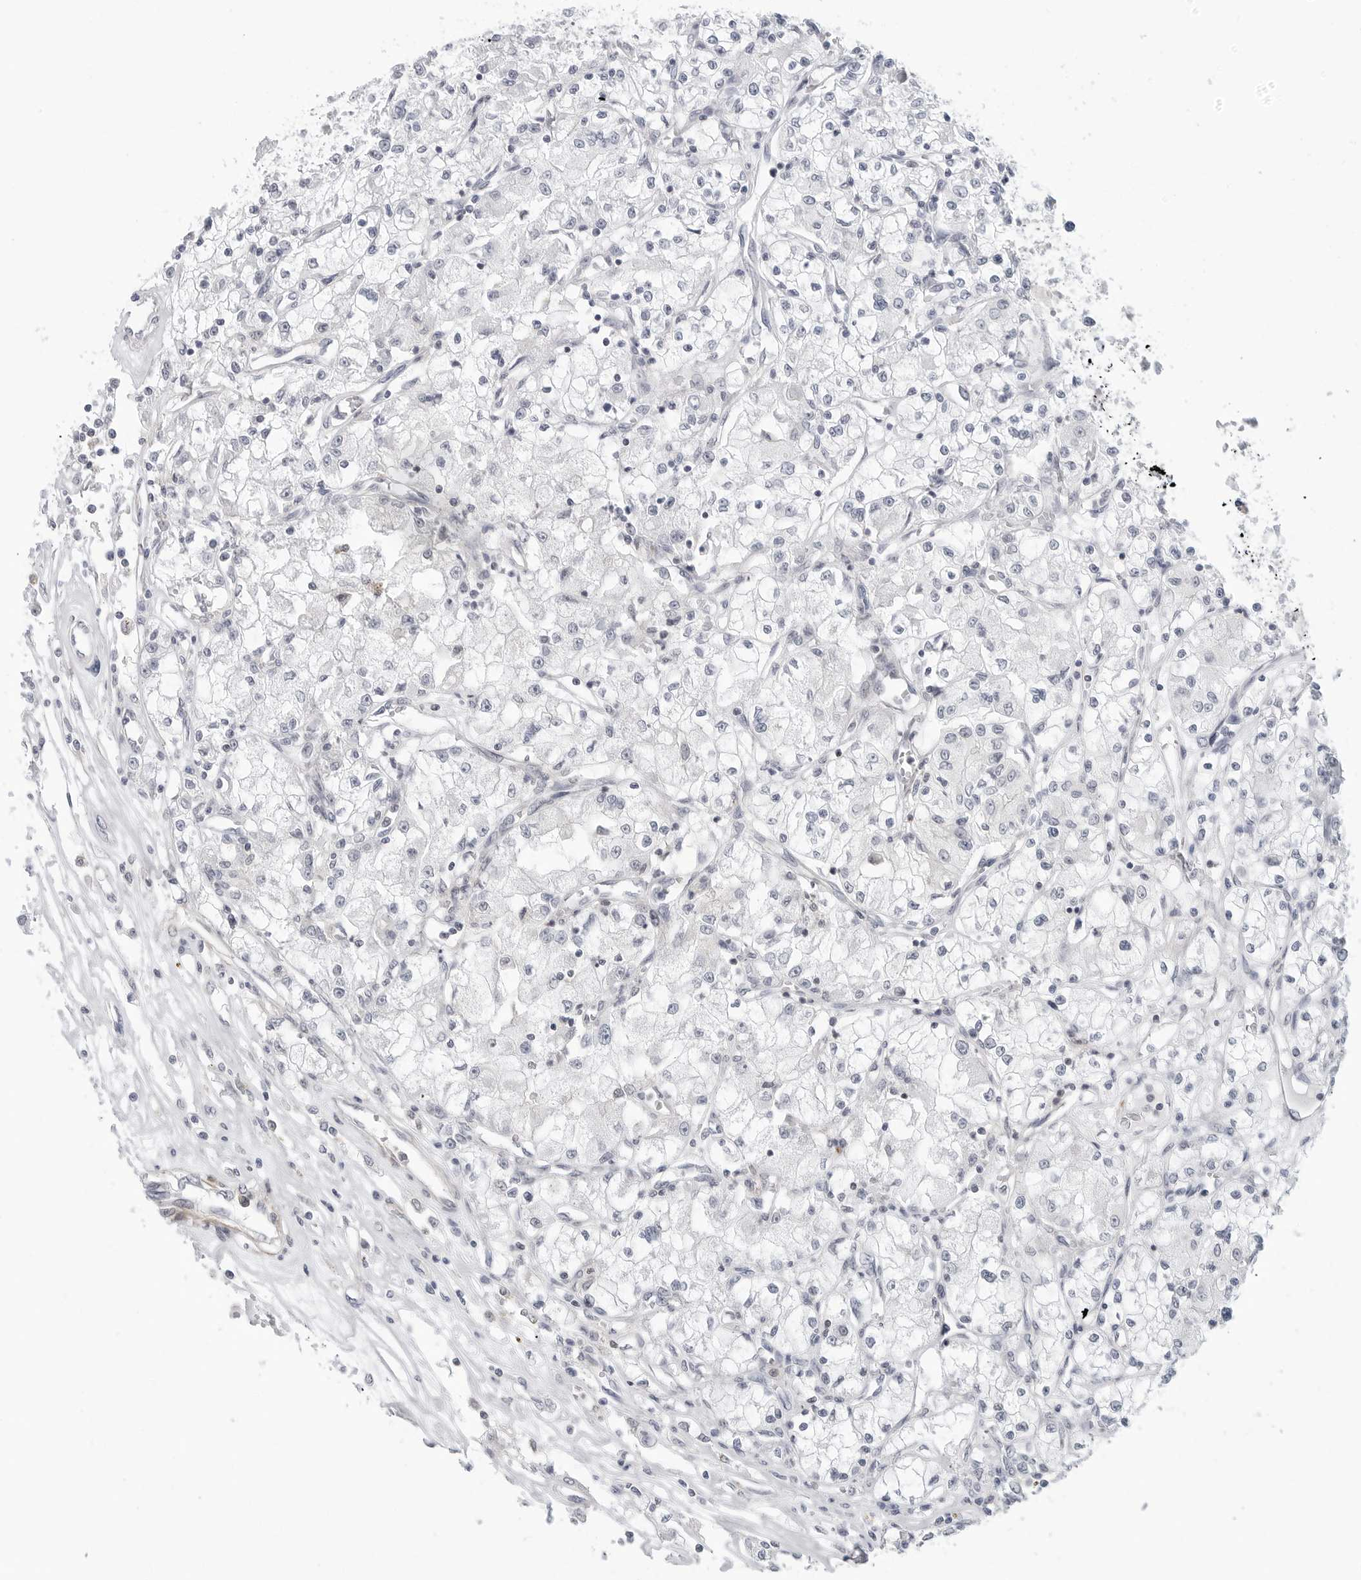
{"staining": {"intensity": "negative", "quantity": "none", "location": "none"}, "tissue": "renal cancer", "cell_type": "Tumor cells", "image_type": "cancer", "snomed": [{"axis": "morphology", "description": "Adenocarcinoma, NOS"}, {"axis": "topography", "description": "Kidney"}], "caption": "A photomicrograph of adenocarcinoma (renal) stained for a protein reveals no brown staining in tumor cells. (Brightfield microscopy of DAB (3,3'-diaminobenzidine) immunohistochemistry (IHC) at high magnification).", "gene": "STXBP3", "patient": {"sex": "female", "age": 59}}